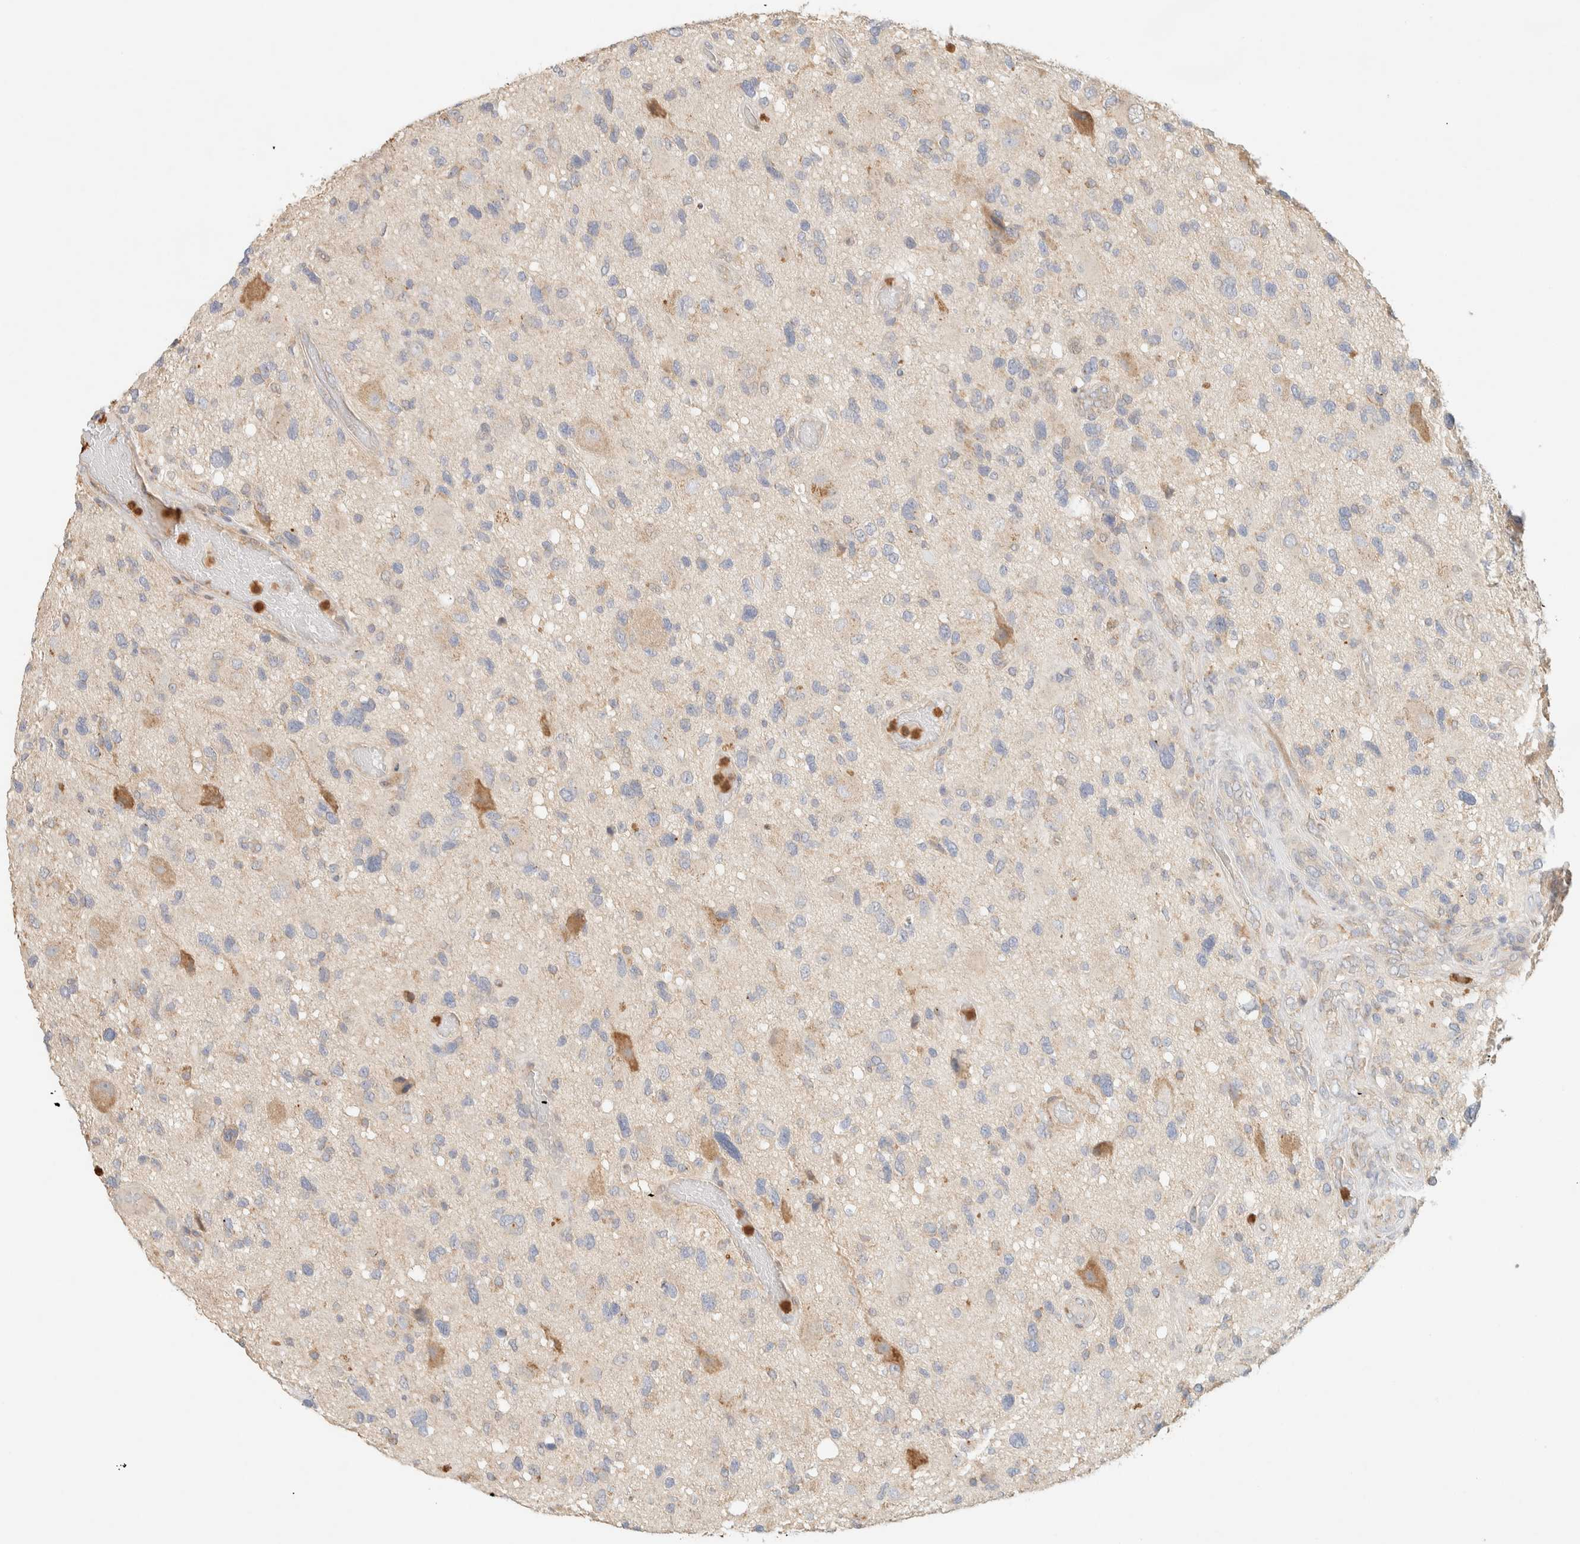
{"staining": {"intensity": "negative", "quantity": "none", "location": "none"}, "tissue": "glioma", "cell_type": "Tumor cells", "image_type": "cancer", "snomed": [{"axis": "morphology", "description": "Glioma, malignant, High grade"}, {"axis": "topography", "description": "Brain"}], "caption": "High power microscopy photomicrograph of an immunohistochemistry (IHC) micrograph of glioma, revealing no significant staining in tumor cells.", "gene": "TTC3", "patient": {"sex": "male", "age": 33}}